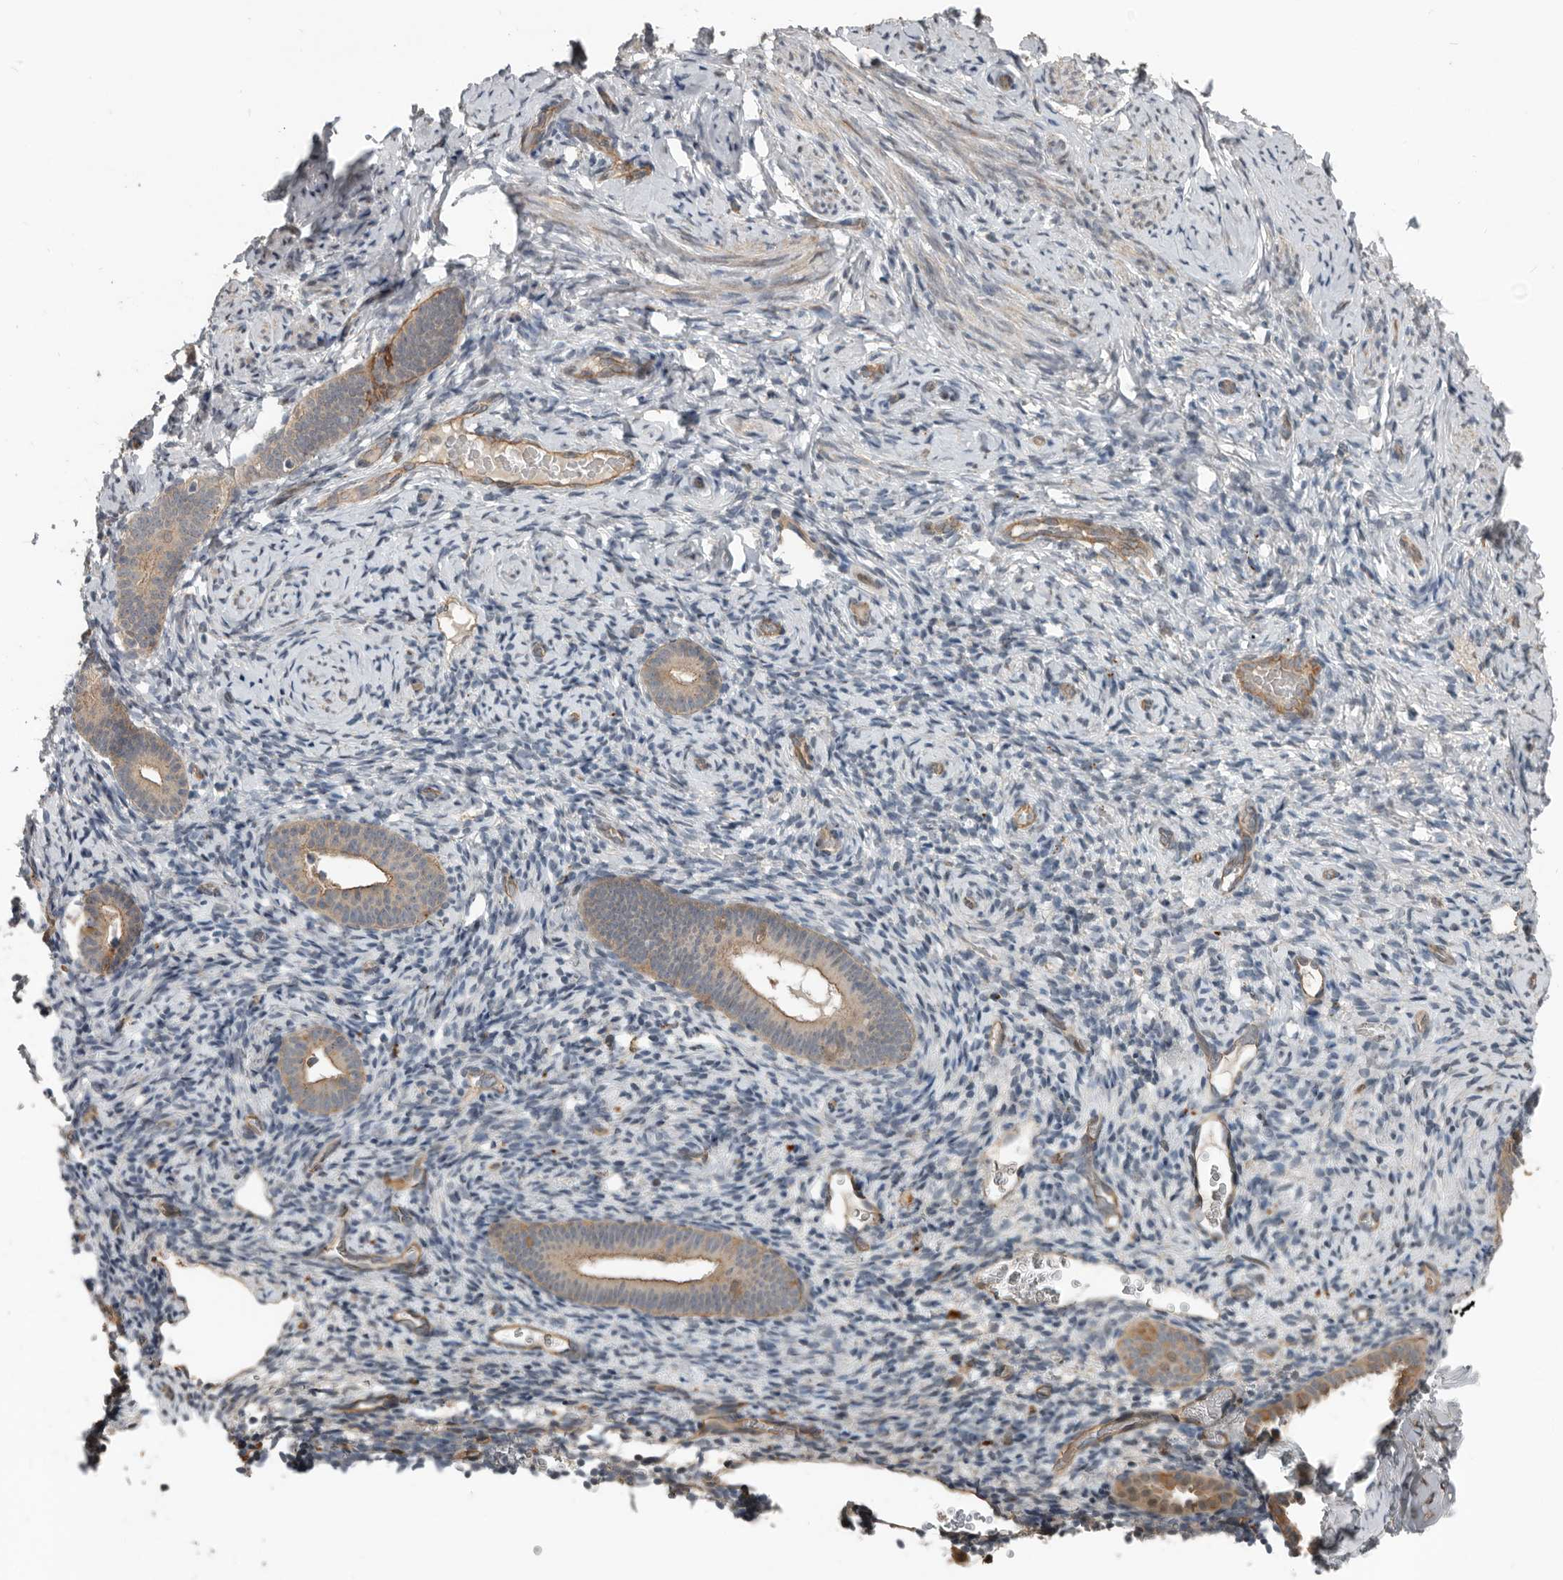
{"staining": {"intensity": "negative", "quantity": "none", "location": "none"}, "tissue": "endometrium", "cell_type": "Cells in endometrial stroma", "image_type": "normal", "snomed": [{"axis": "morphology", "description": "Normal tissue, NOS"}, {"axis": "topography", "description": "Endometrium"}], "caption": "Endometrium stained for a protein using IHC reveals no positivity cells in endometrial stroma.", "gene": "YOD1", "patient": {"sex": "female", "age": 51}}